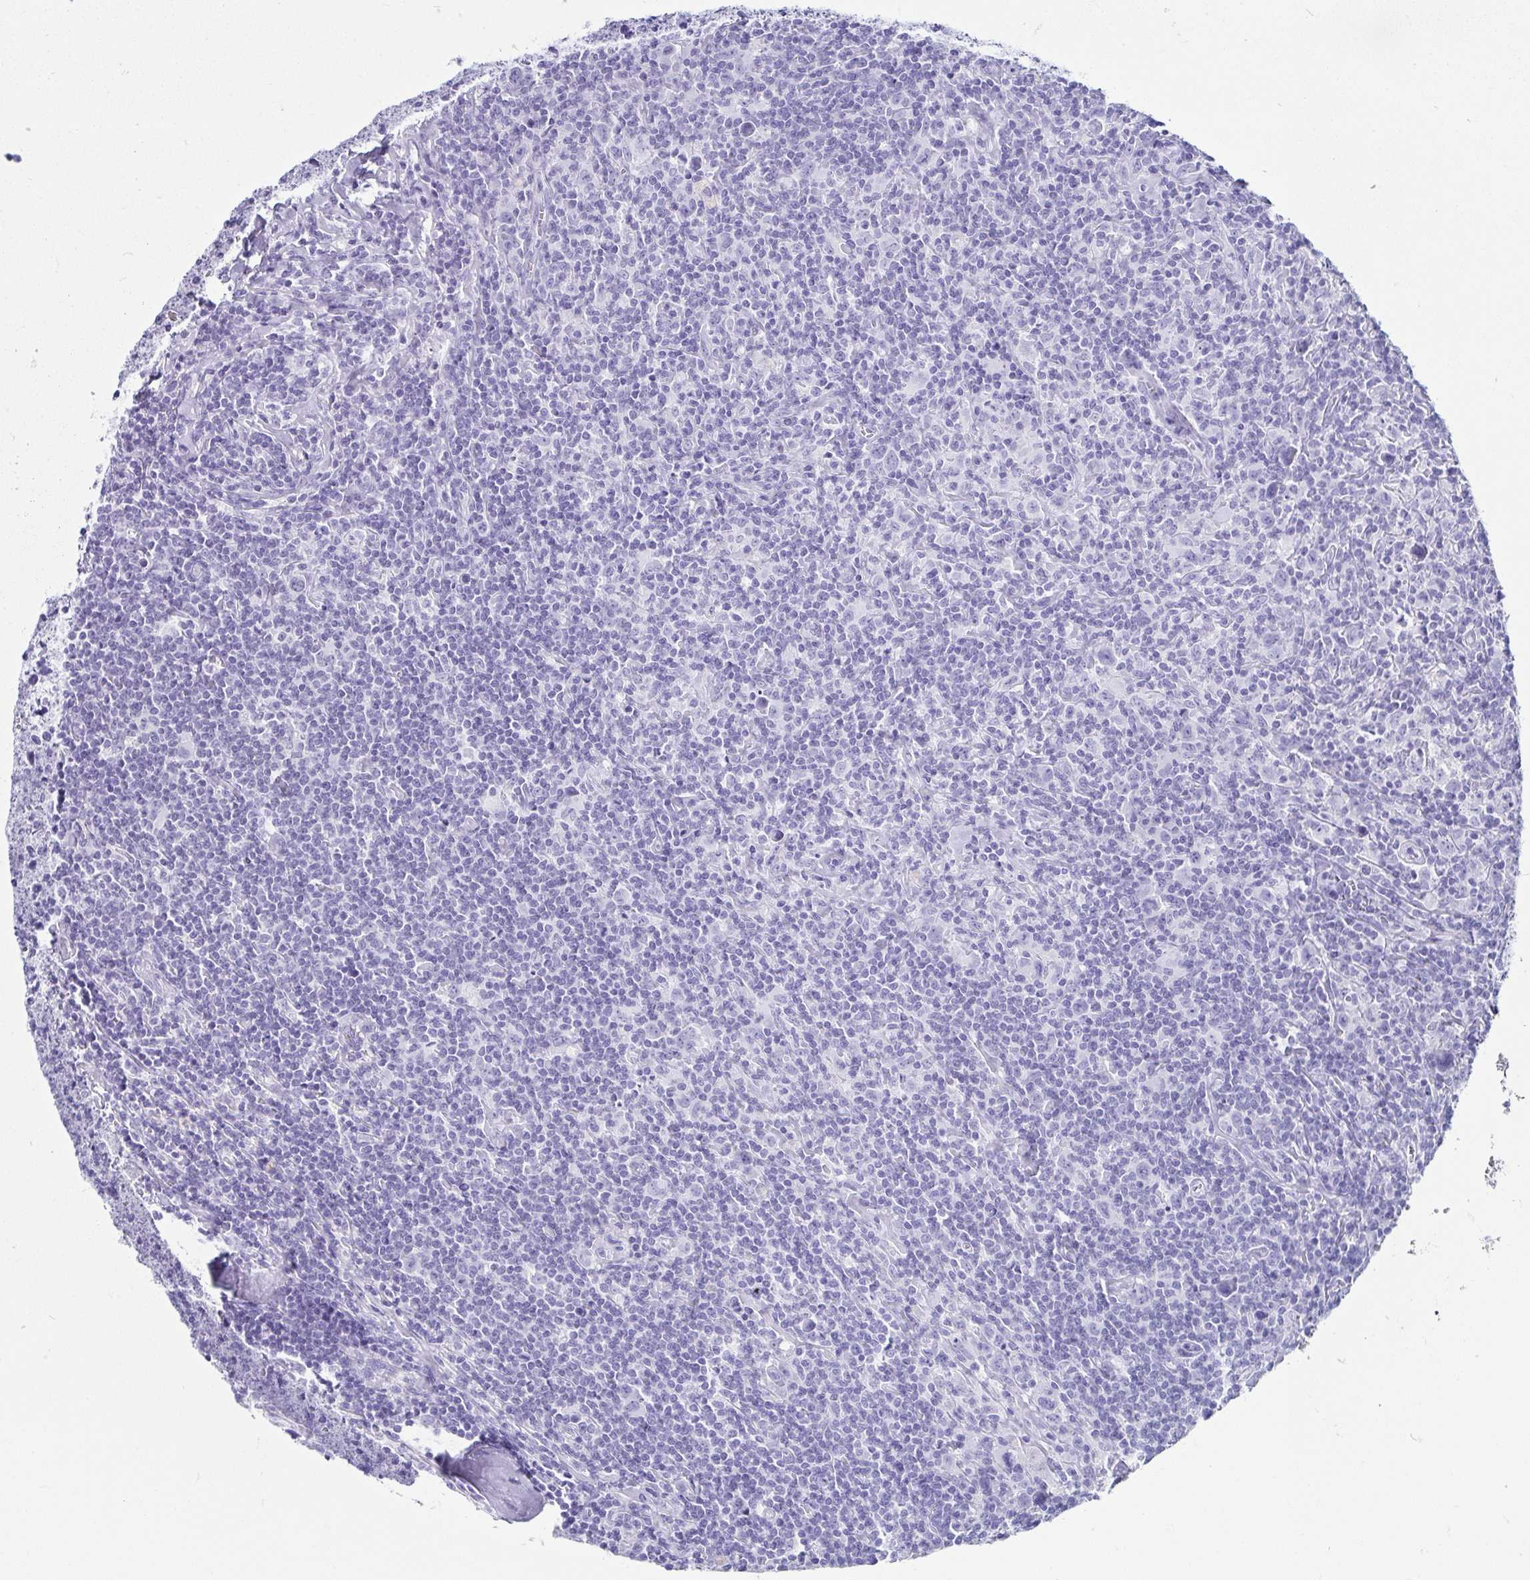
{"staining": {"intensity": "negative", "quantity": "none", "location": "none"}, "tissue": "lymphoma", "cell_type": "Tumor cells", "image_type": "cancer", "snomed": [{"axis": "morphology", "description": "Hodgkin's disease, NOS"}, {"axis": "topography", "description": "Lymph node"}], "caption": "The histopathology image shows no staining of tumor cells in lymphoma. (DAB (3,3'-diaminobenzidine) immunohistochemistry visualized using brightfield microscopy, high magnification).", "gene": "CD164L2", "patient": {"sex": "female", "age": 18}}